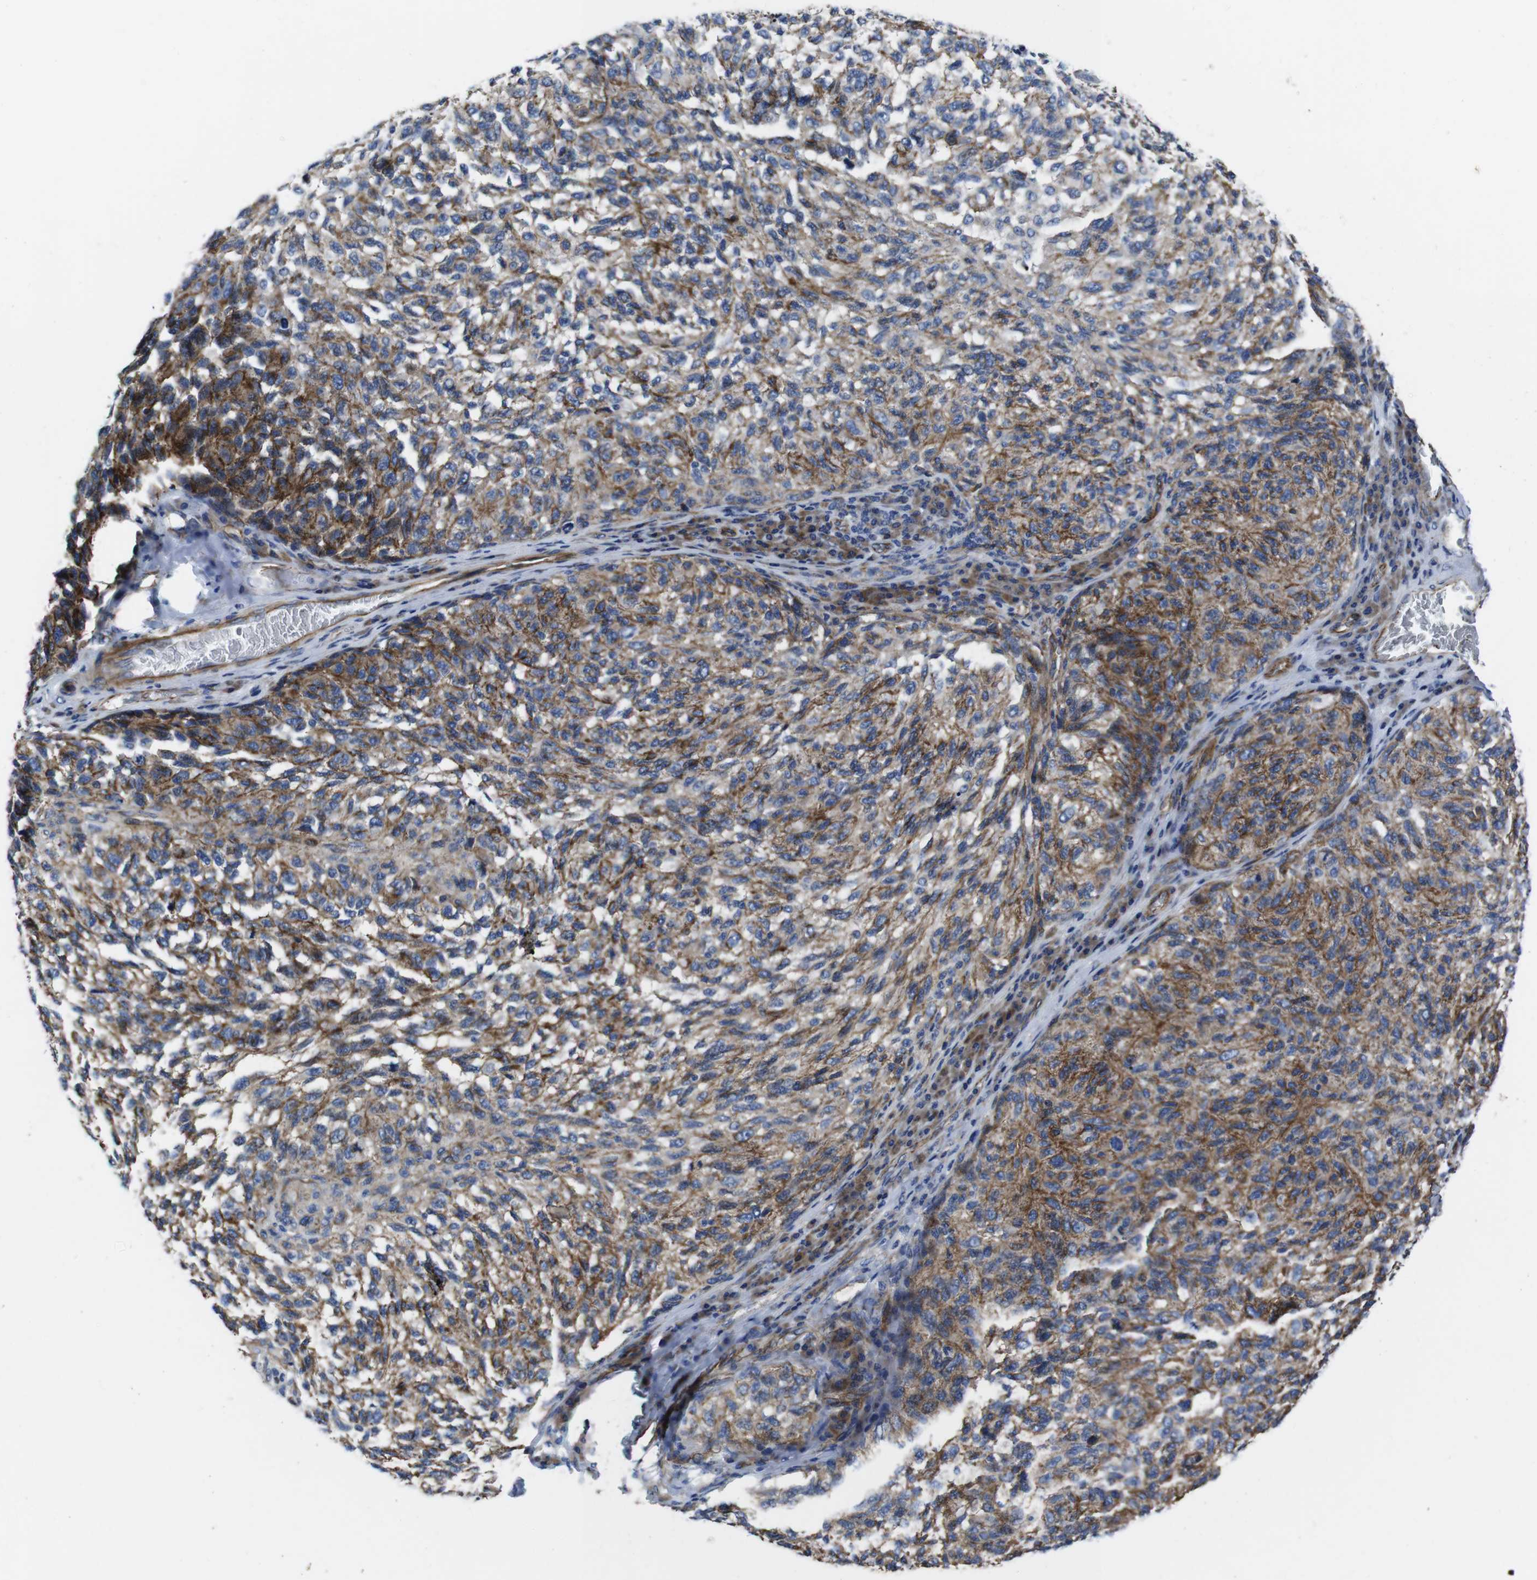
{"staining": {"intensity": "moderate", "quantity": ">75%", "location": "cytoplasmic/membranous"}, "tissue": "melanoma", "cell_type": "Tumor cells", "image_type": "cancer", "snomed": [{"axis": "morphology", "description": "Malignant melanoma, NOS"}, {"axis": "topography", "description": "Skin"}], "caption": "Moderate cytoplasmic/membranous positivity is identified in about >75% of tumor cells in melanoma. The staining was performed using DAB, with brown indicating positive protein expression. Nuclei are stained blue with hematoxylin.", "gene": "NUMB", "patient": {"sex": "female", "age": 73}}